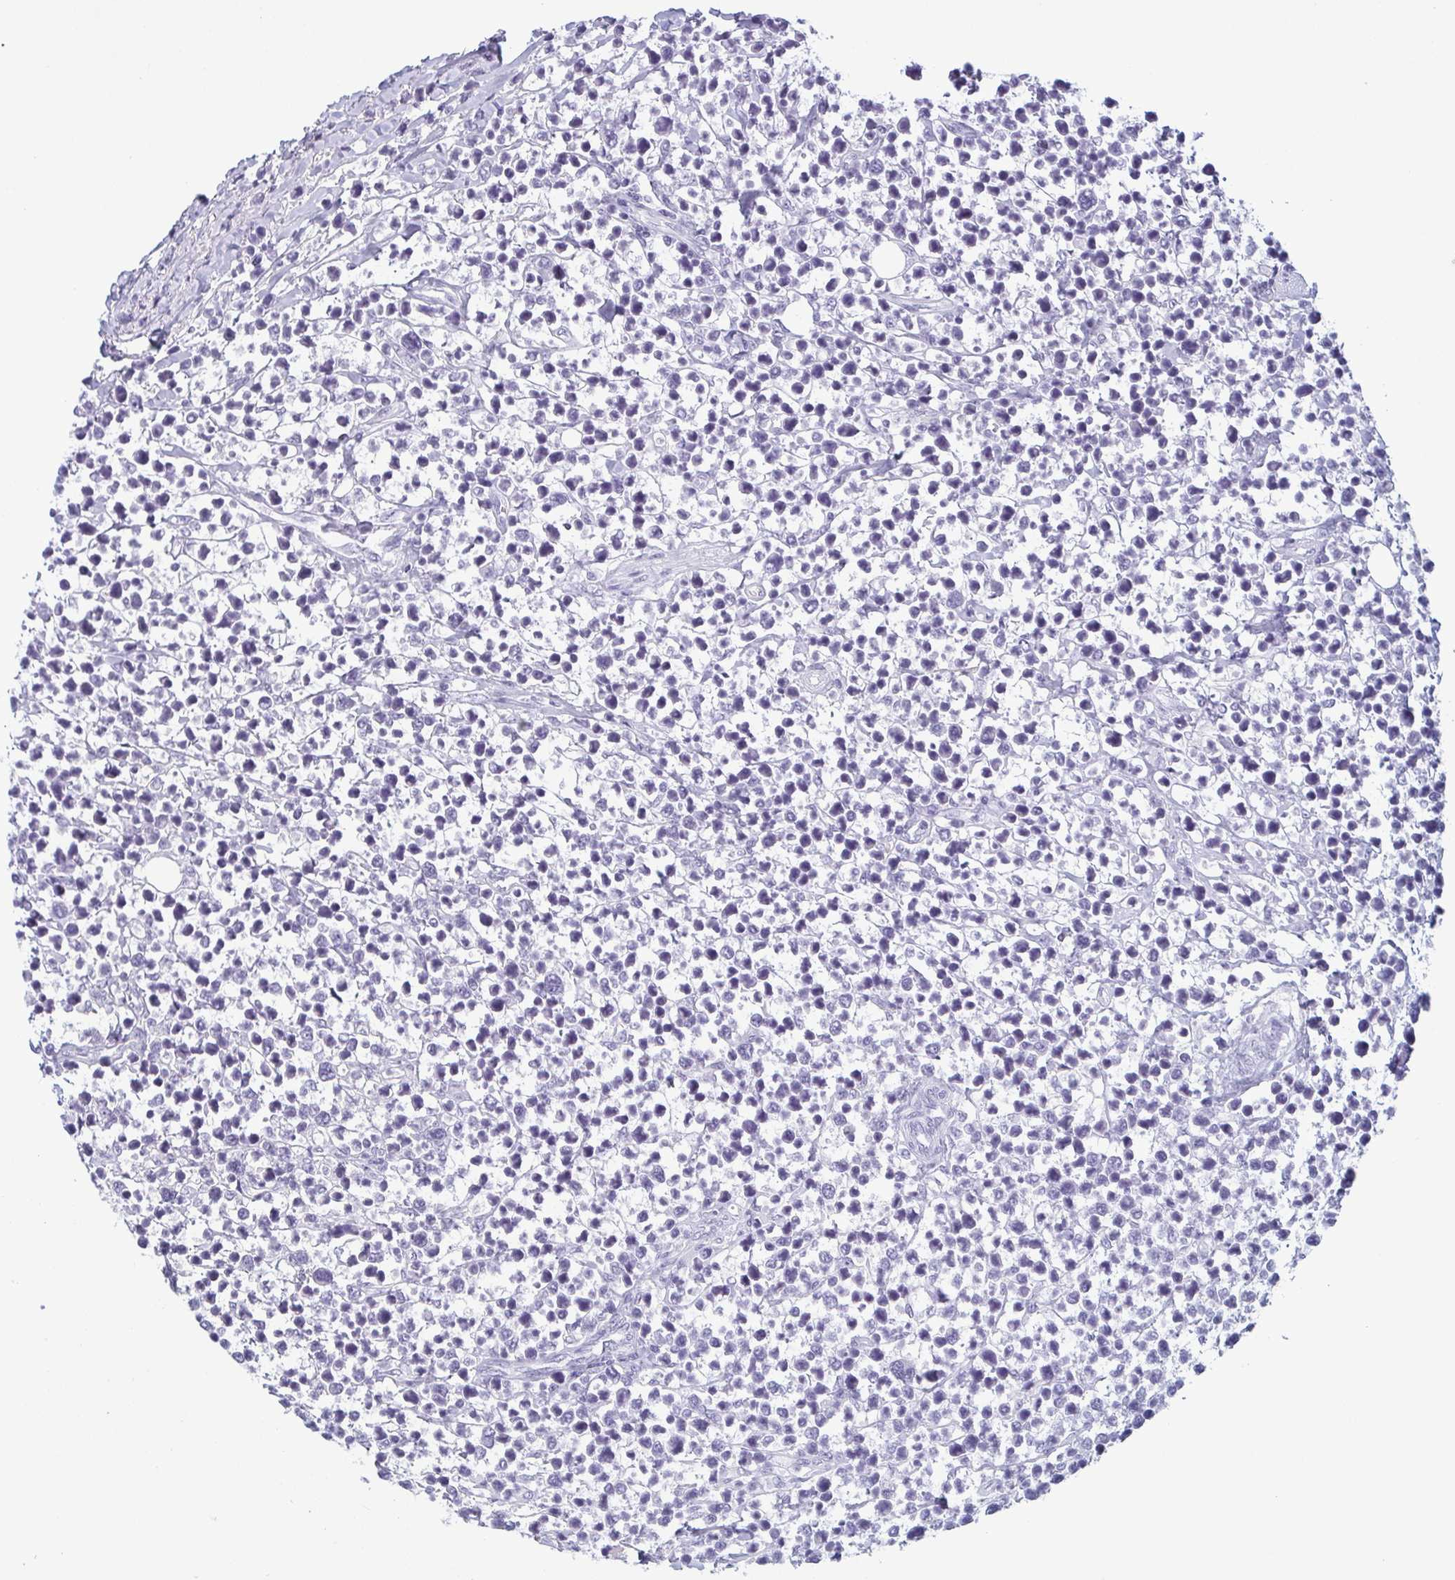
{"staining": {"intensity": "negative", "quantity": "none", "location": "none"}, "tissue": "lymphoma", "cell_type": "Tumor cells", "image_type": "cancer", "snomed": [{"axis": "morphology", "description": "Malignant lymphoma, non-Hodgkin's type, High grade"}, {"axis": "topography", "description": "Soft tissue"}], "caption": "This is an immunohistochemistry (IHC) histopathology image of human malignant lymphoma, non-Hodgkin's type (high-grade). There is no positivity in tumor cells.", "gene": "KRT78", "patient": {"sex": "female", "age": 56}}